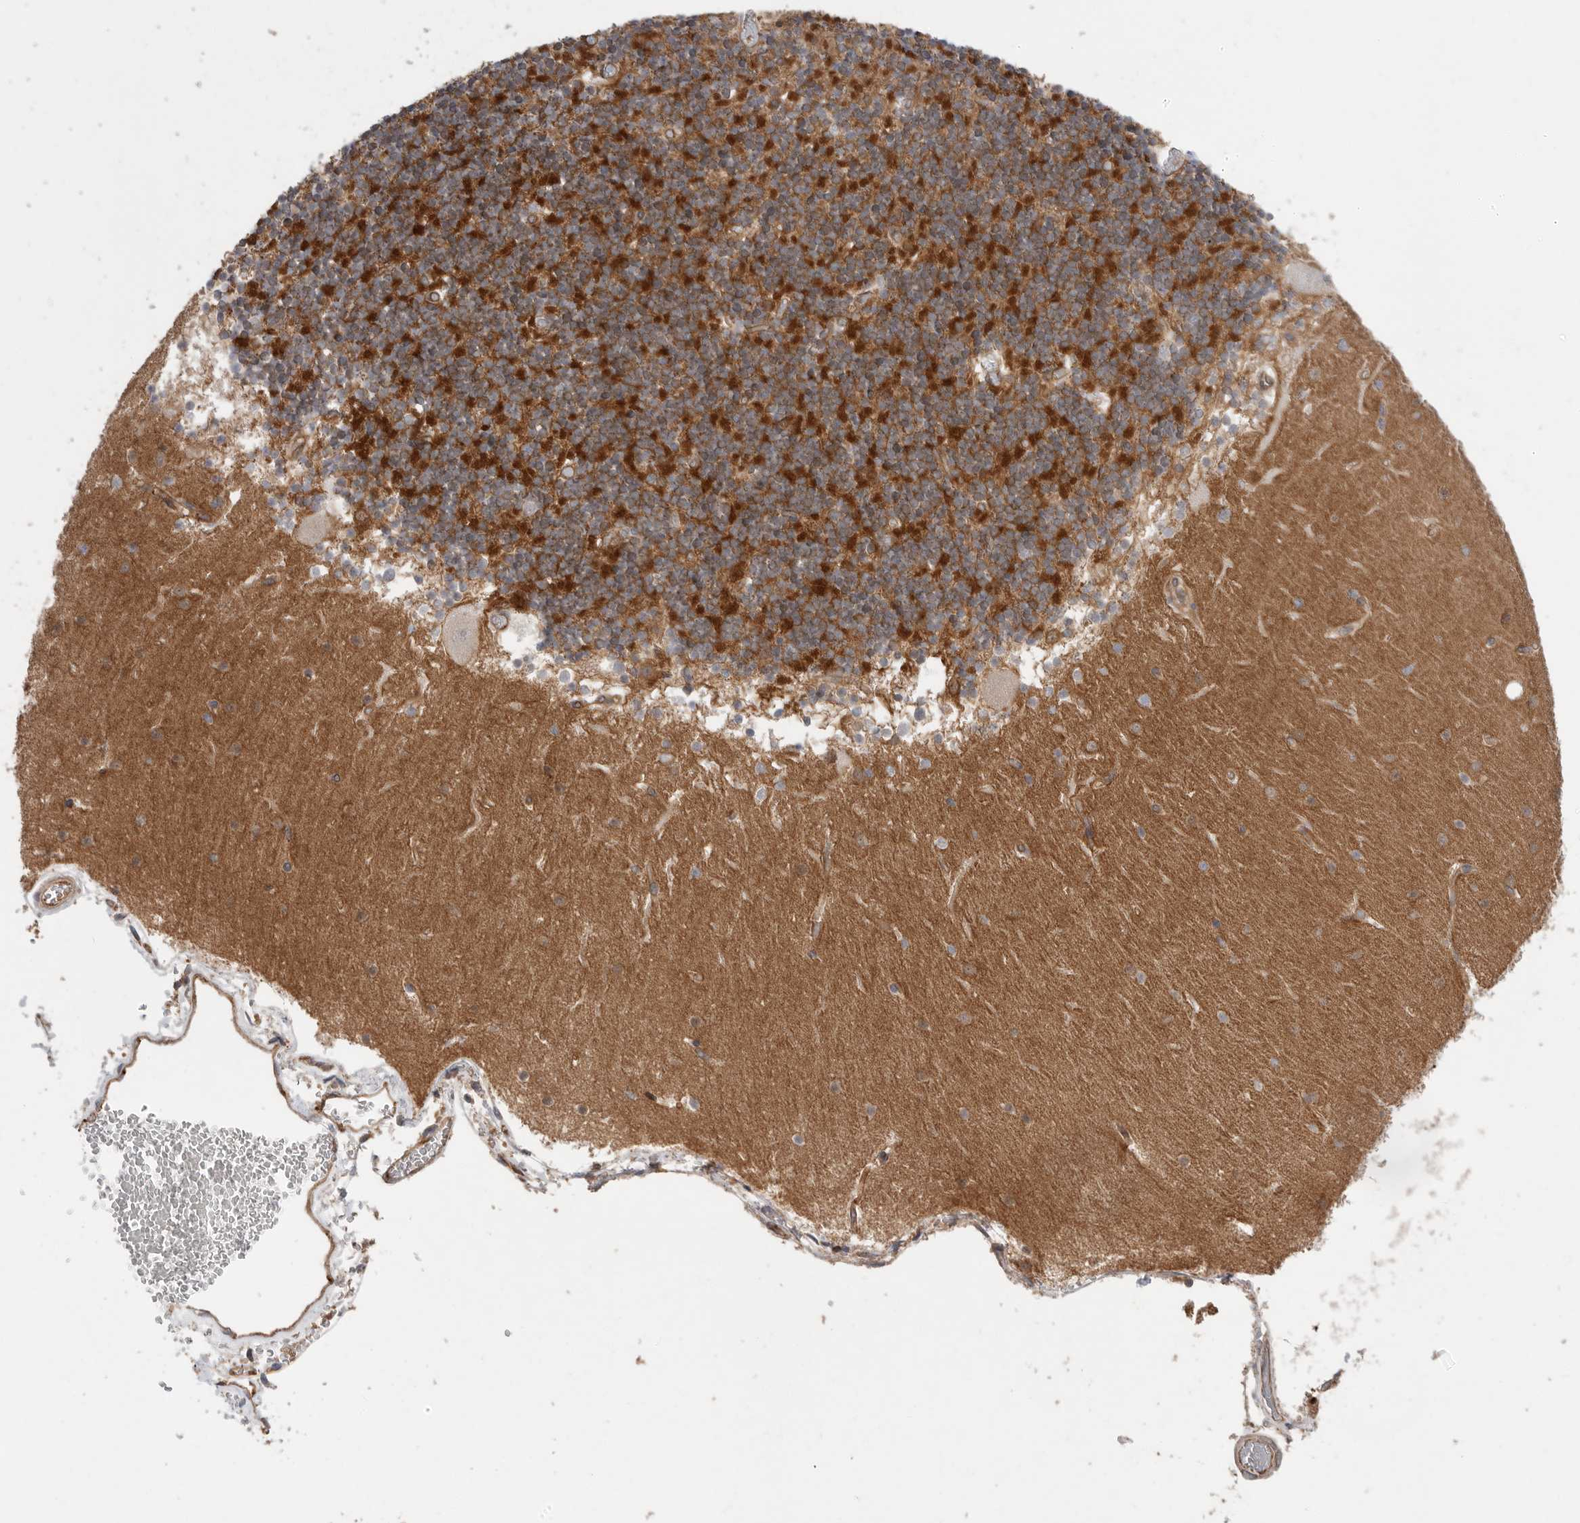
{"staining": {"intensity": "strong", "quantity": "25%-75%", "location": "cytoplasmic/membranous"}, "tissue": "cerebellum", "cell_type": "Cells in granular layer", "image_type": "normal", "snomed": [{"axis": "morphology", "description": "Normal tissue, NOS"}, {"axis": "topography", "description": "Cerebellum"}], "caption": "Immunohistochemistry staining of benign cerebellum, which demonstrates high levels of strong cytoplasmic/membranous staining in about 25%-75% of cells in granular layer indicating strong cytoplasmic/membranous protein positivity. The staining was performed using DAB (brown) for protein detection and nuclei were counterstained in hematoxylin (blue).", "gene": "PRKCH", "patient": {"sex": "female", "age": 28}}